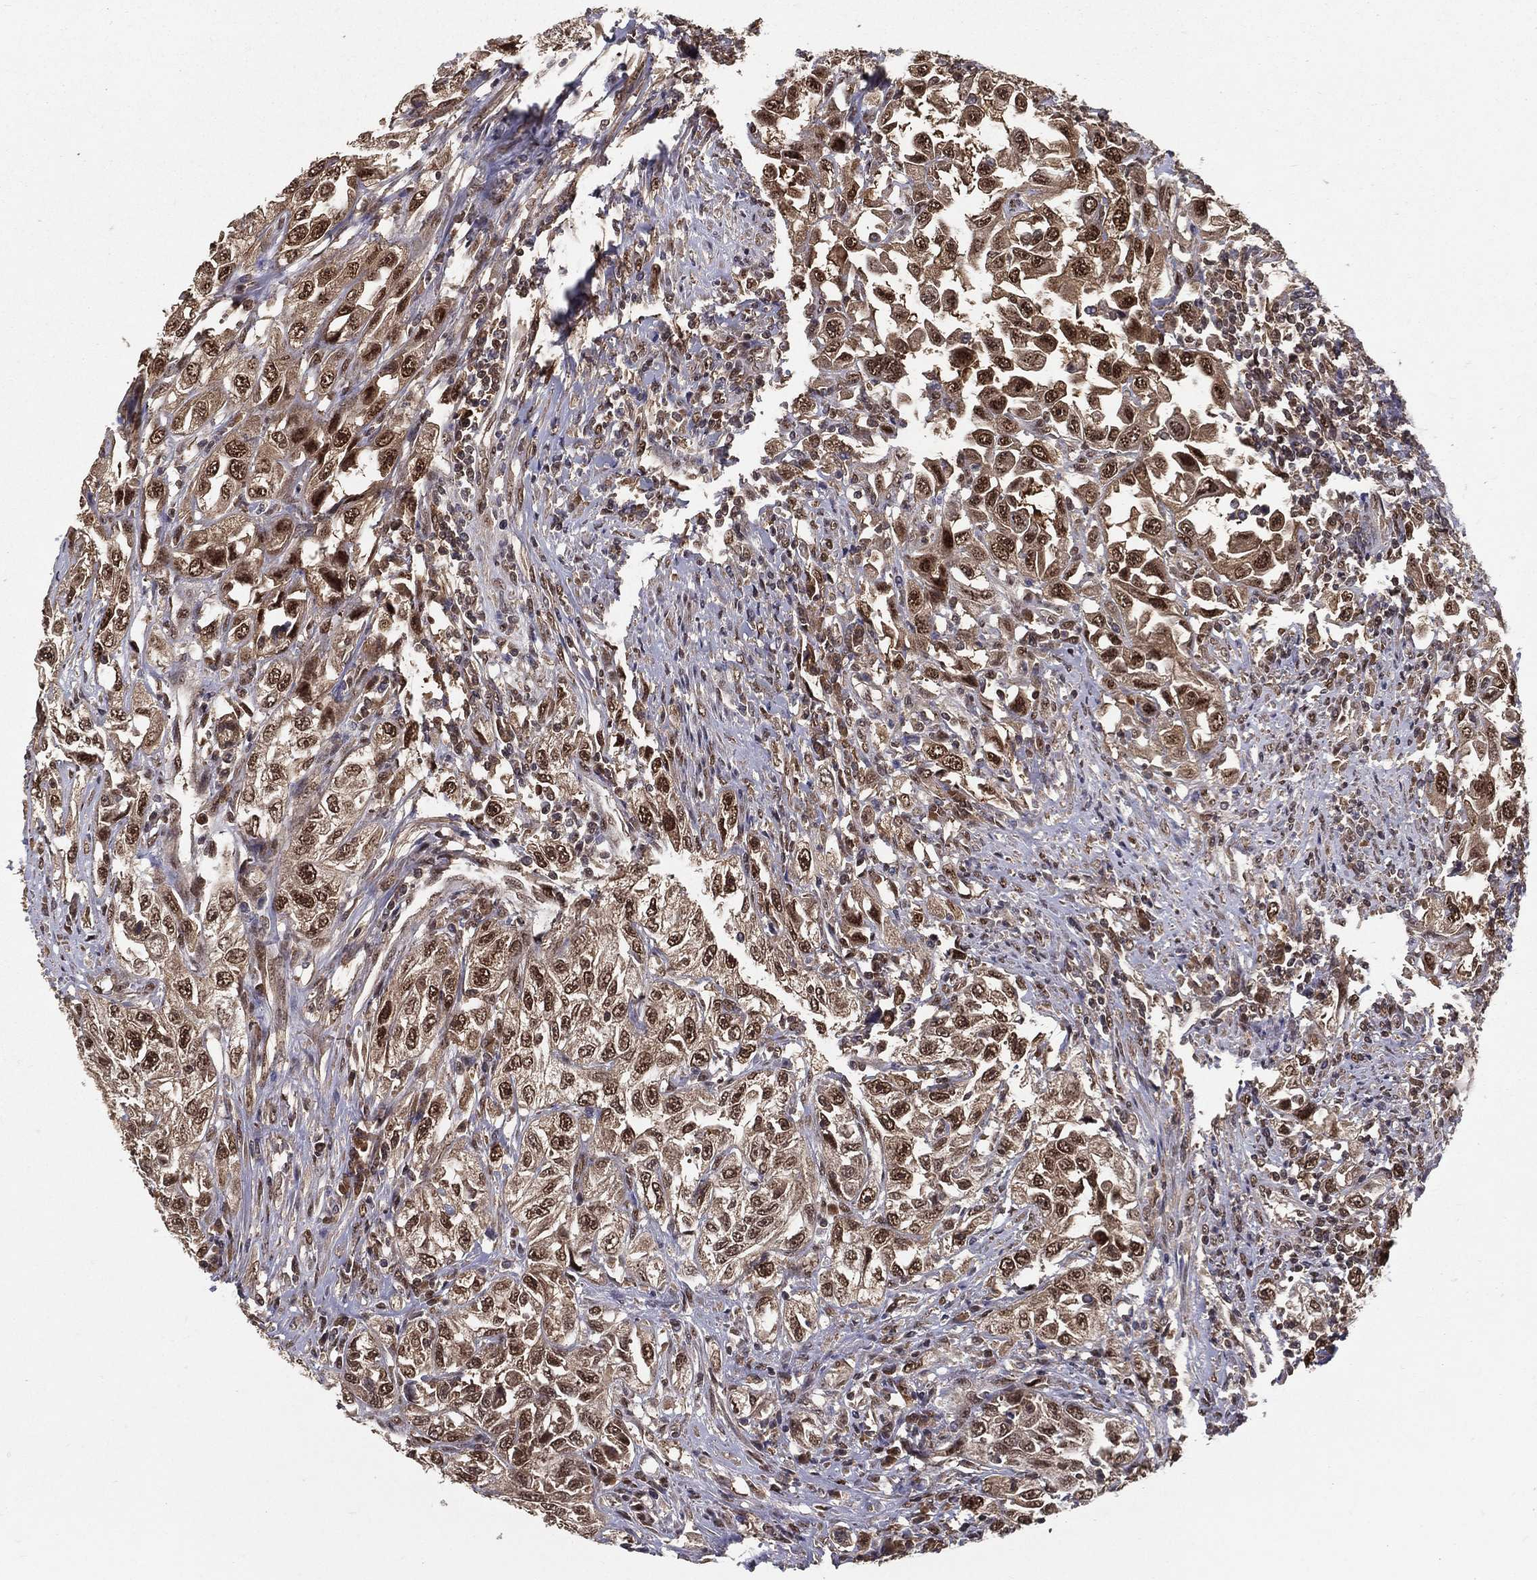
{"staining": {"intensity": "strong", "quantity": ">75%", "location": "cytoplasmic/membranous,nuclear"}, "tissue": "urothelial cancer", "cell_type": "Tumor cells", "image_type": "cancer", "snomed": [{"axis": "morphology", "description": "Urothelial carcinoma, High grade"}, {"axis": "topography", "description": "Urinary bladder"}], "caption": "Urothelial cancer stained for a protein exhibits strong cytoplasmic/membranous and nuclear positivity in tumor cells. (DAB IHC, brown staining for protein, blue staining for nuclei).", "gene": "CARM1", "patient": {"sex": "female", "age": 56}}